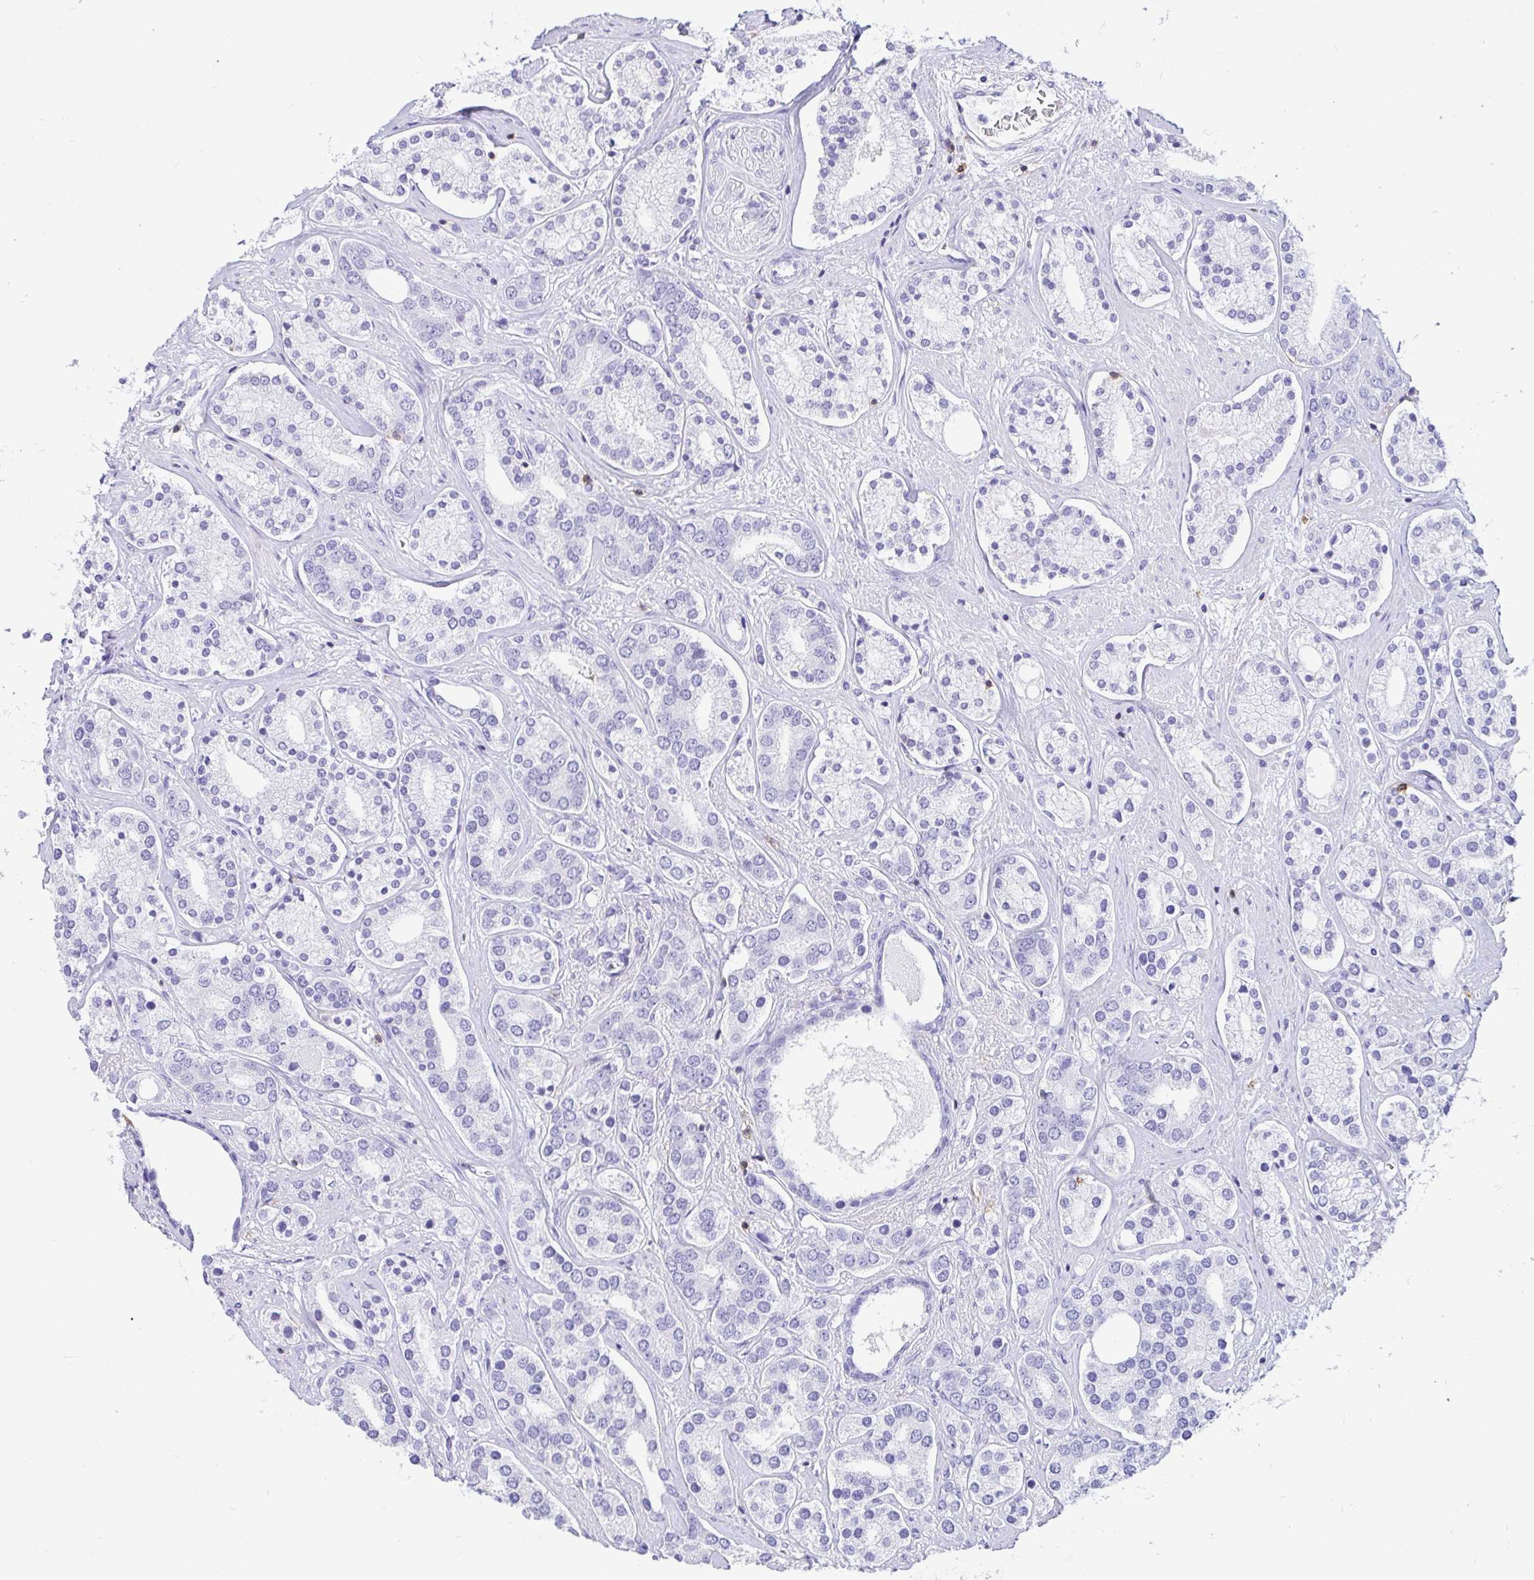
{"staining": {"intensity": "negative", "quantity": "none", "location": "none"}, "tissue": "prostate cancer", "cell_type": "Tumor cells", "image_type": "cancer", "snomed": [{"axis": "morphology", "description": "Adenocarcinoma, High grade"}, {"axis": "topography", "description": "Prostate"}], "caption": "IHC of prostate high-grade adenocarcinoma exhibits no positivity in tumor cells. (Immunohistochemistry, brightfield microscopy, high magnification).", "gene": "CD5", "patient": {"sex": "male", "age": 58}}